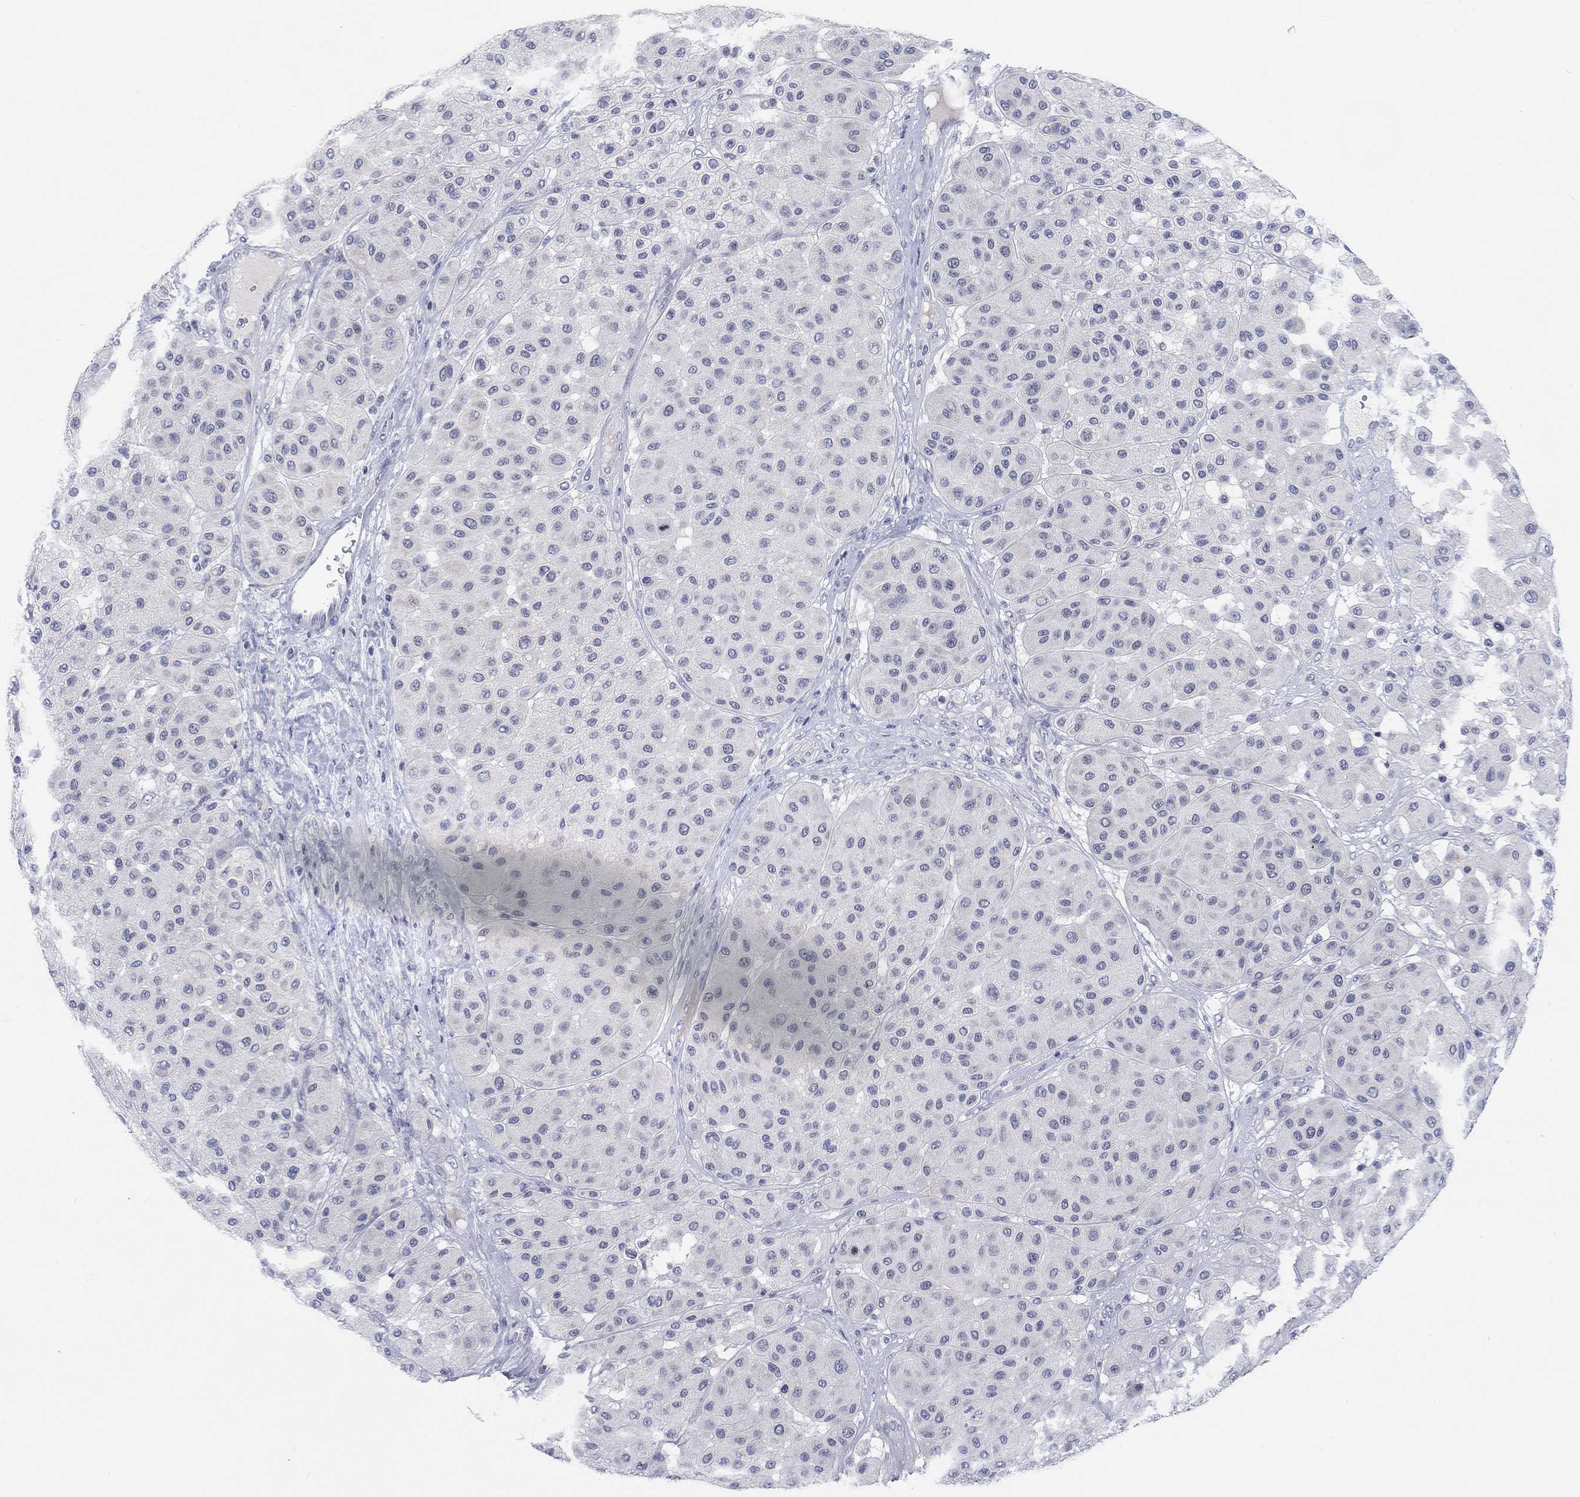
{"staining": {"intensity": "negative", "quantity": "none", "location": "none"}, "tissue": "melanoma", "cell_type": "Tumor cells", "image_type": "cancer", "snomed": [{"axis": "morphology", "description": "Malignant melanoma, Metastatic site"}, {"axis": "topography", "description": "Smooth muscle"}], "caption": "Tumor cells are negative for brown protein staining in melanoma.", "gene": "ATP6V1E2", "patient": {"sex": "male", "age": 41}}